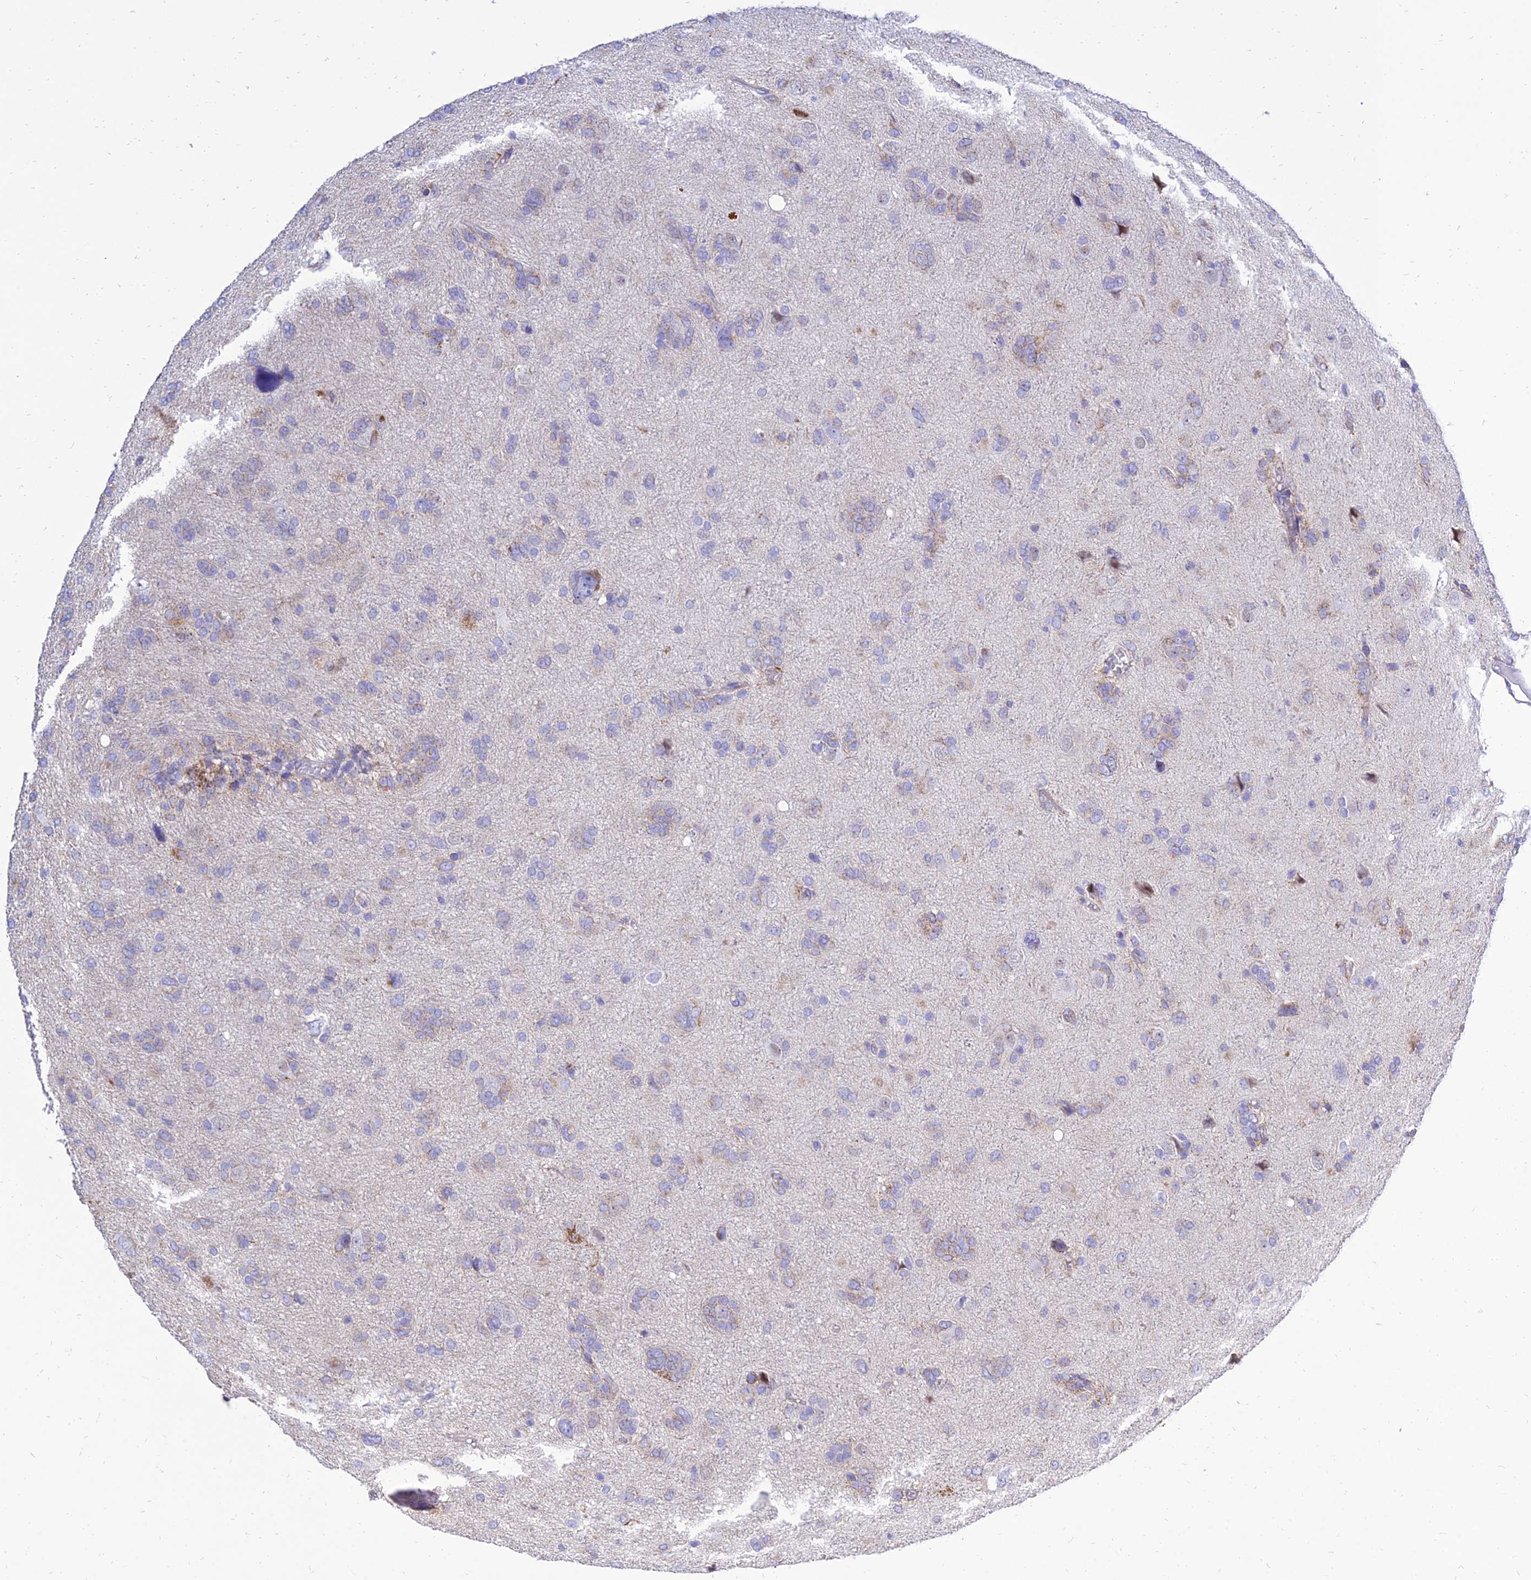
{"staining": {"intensity": "weak", "quantity": "25%-75%", "location": "cytoplasmic/membranous"}, "tissue": "glioma", "cell_type": "Tumor cells", "image_type": "cancer", "snomed": [{"axis": "morphology", "description": "Glioma, malignant, High grade"}, {"axis": "topography", "description": "Brain"}], "caption": "Brown immunohistochemical staining in human high-grade glioma (malignant) reveals weak cytoplasmic/membranous positivity in about 25%-75% of tumor cells. Nuclei are stained in blue.", "gene": "PKN3", "patient": {"sex": "female", "age": 59}}